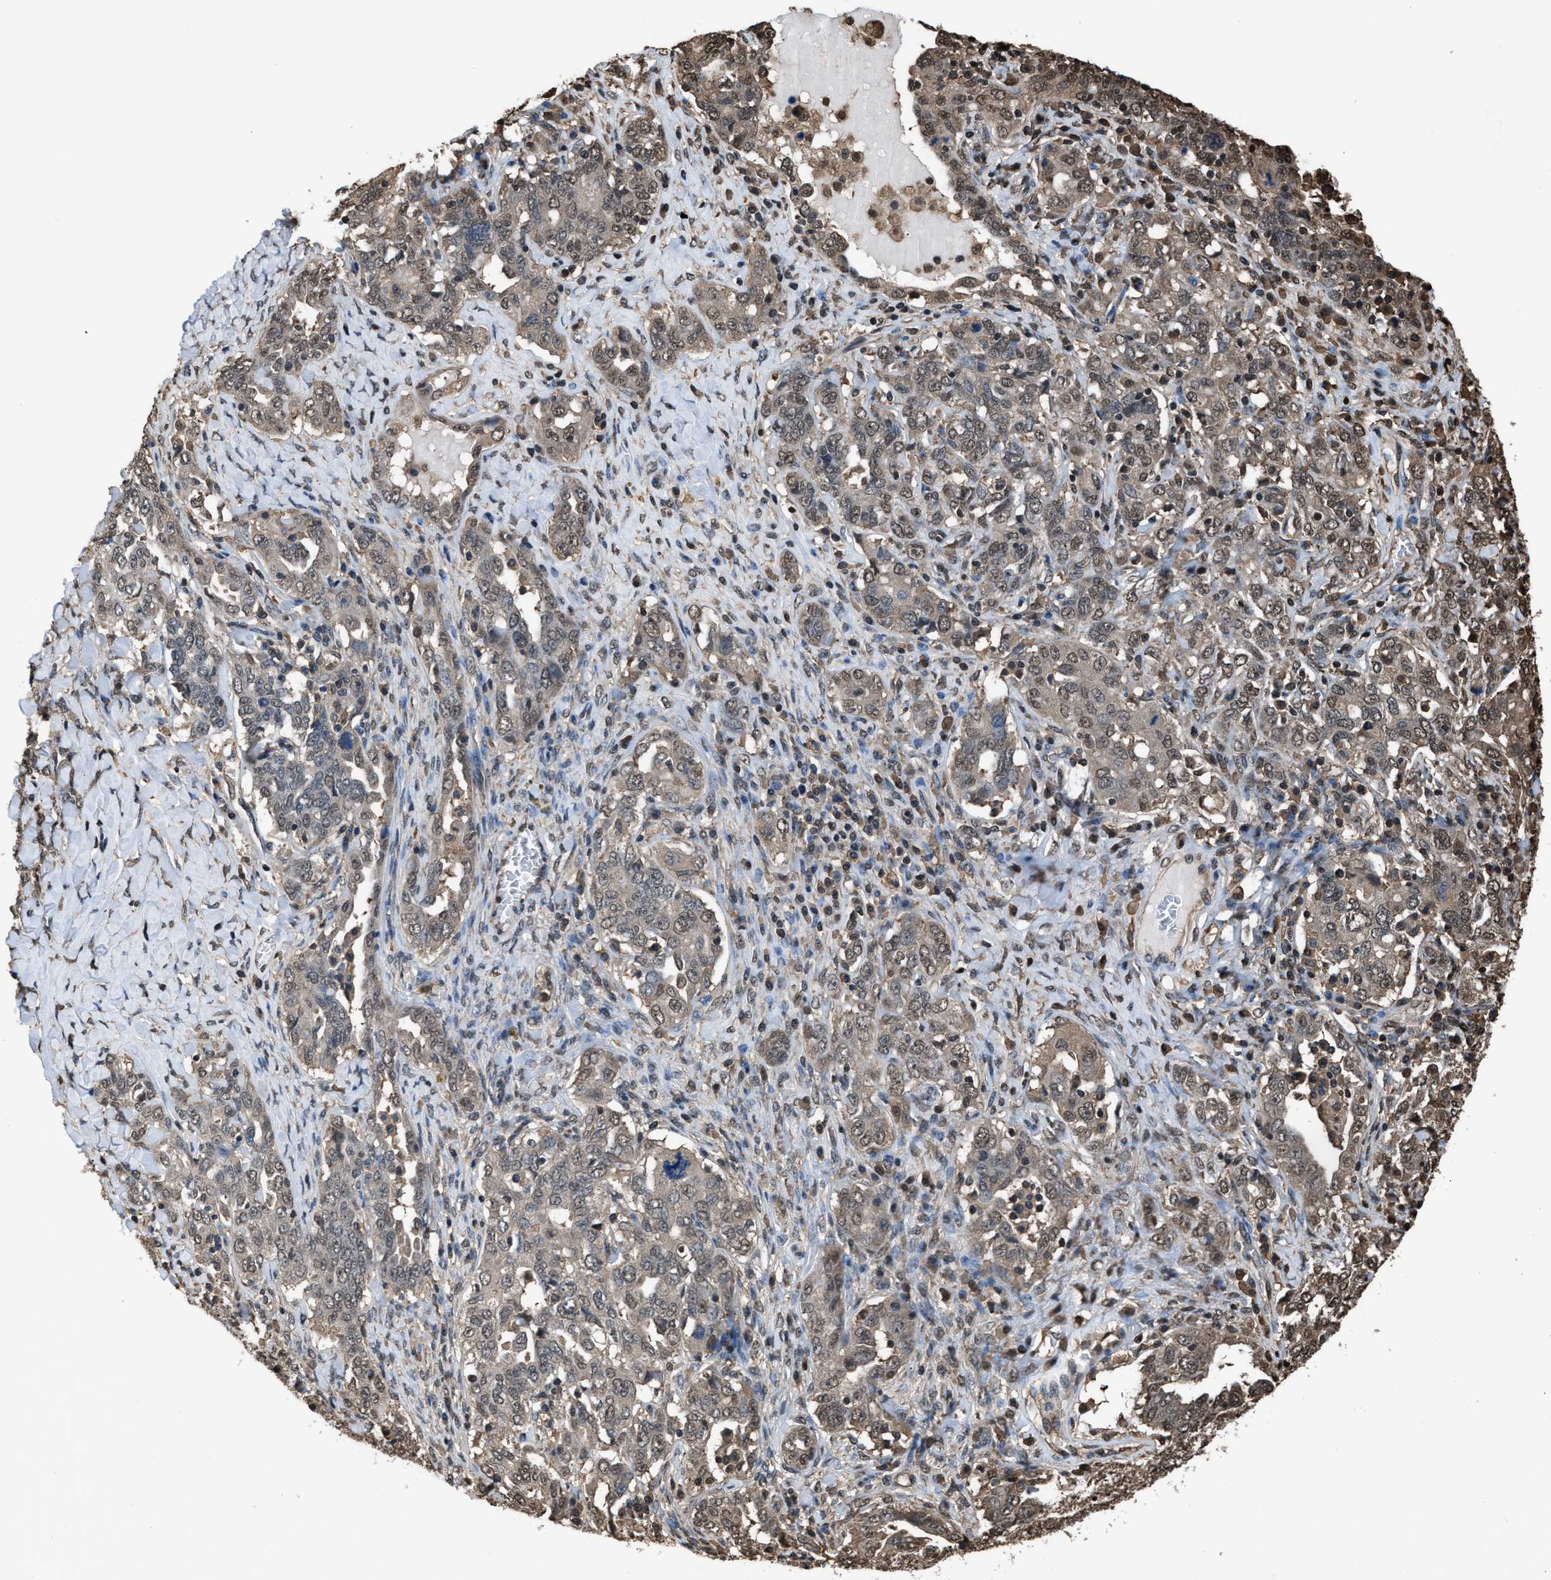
{"staining": {"intensity": "weak", "quantity": ">75%", "location": "cytoplasmic/membranous,nuclear"}, "tissue": "ovarian cancer", "cell_type": "Tumor cells", "image_type": "cancer", "snomed": [{"axis": "morphology", "description": "Carcinoma, endometroid"}, {"axis": "topography", "description": "Ovary"}], "caption": "Human ovarian cancer (endometroid carcinoma) stained with a brown dye displays weak cytoplasmic/membranous and nuclear positive staining in approximately >75% of tumor cells.", "gene": "FNTA", "patient": {"sex": "female", "age": 62}}